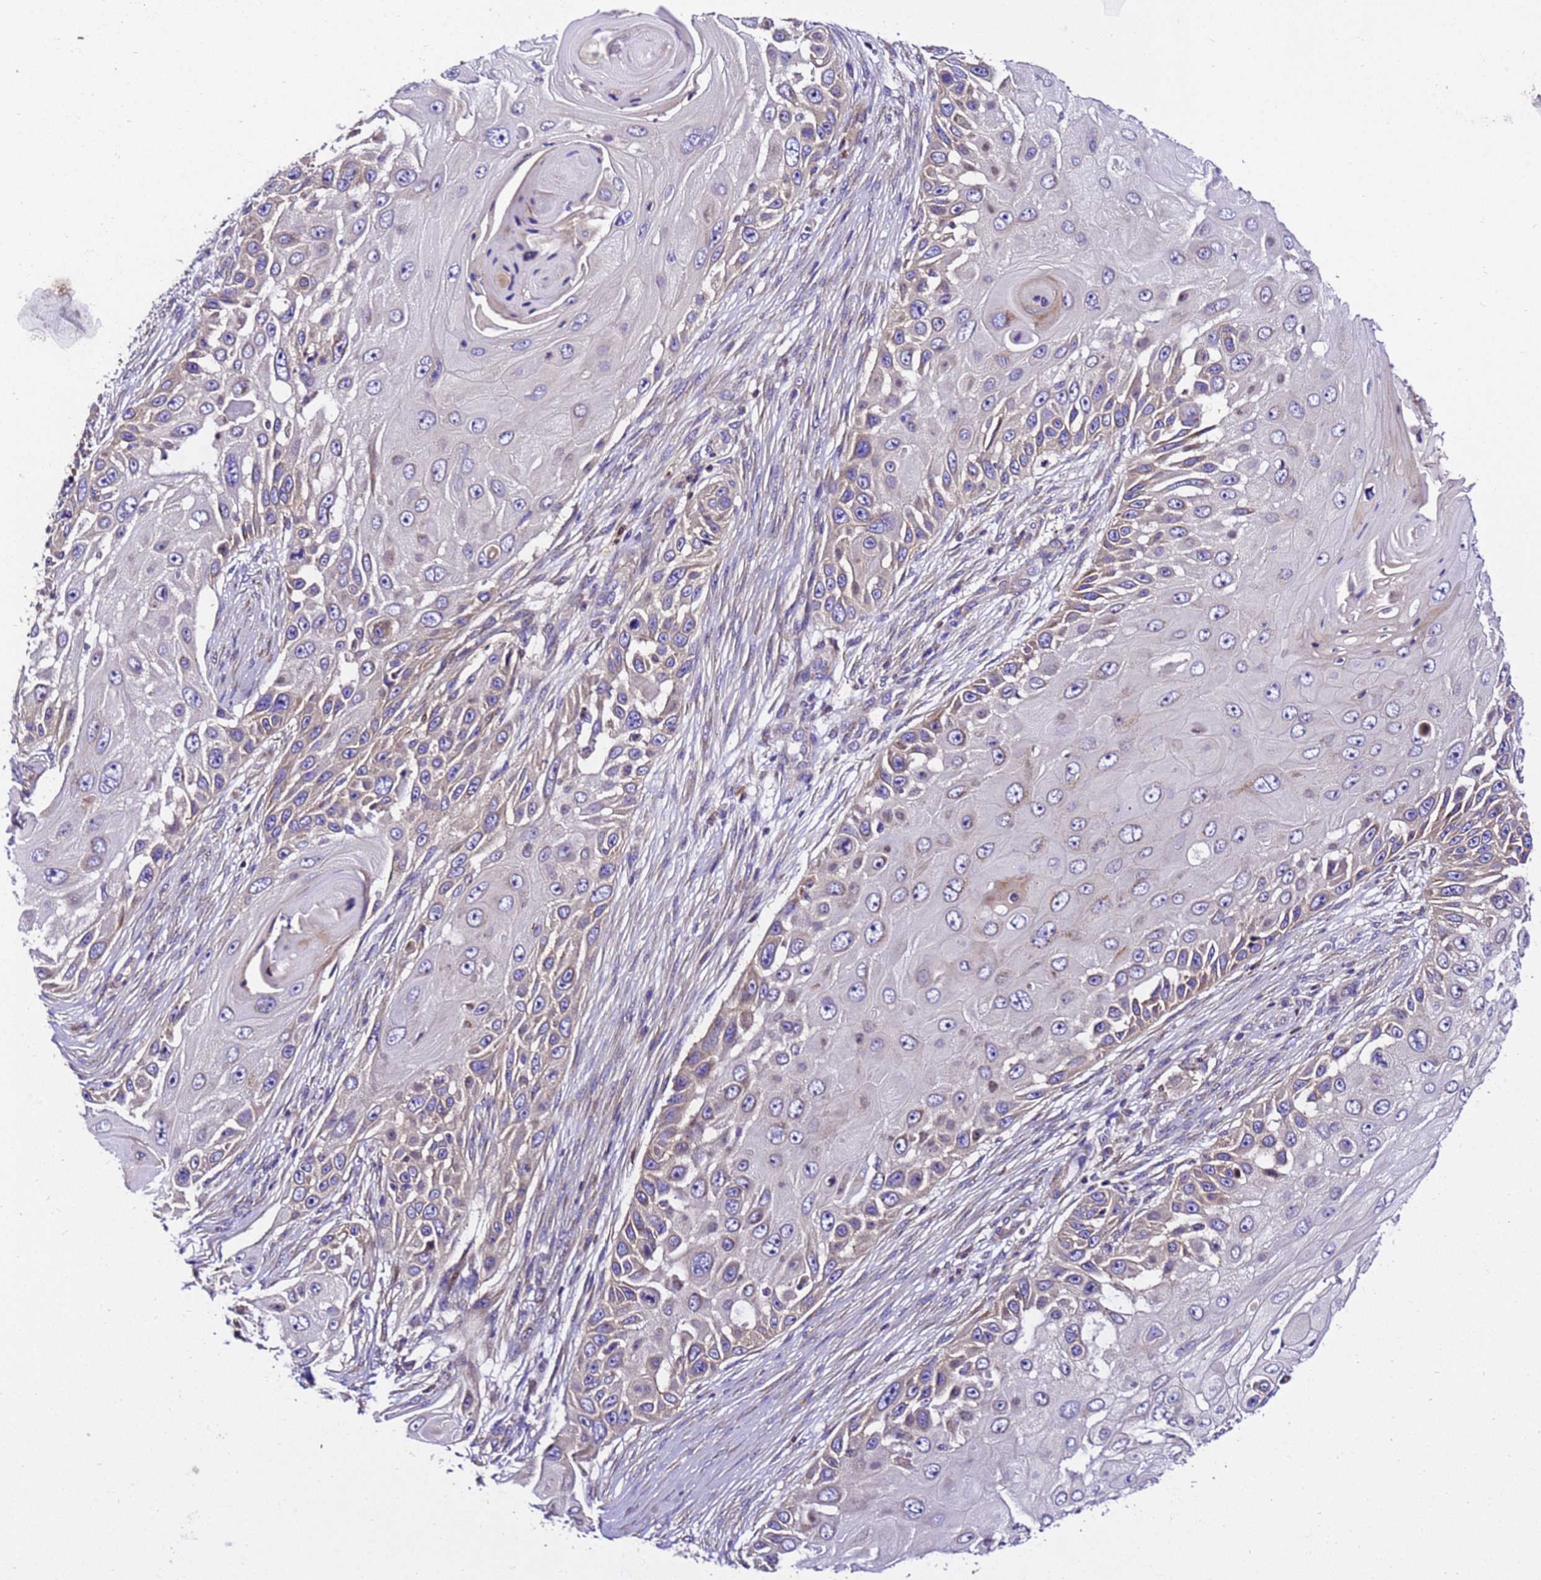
{"staining": {"intensity": "weak", "quantity": "<25%", "location": "cytoplasmic/membranous"}, "tissue": "skin cancer", "cell_type": "Tumor cells", "image_type": "cancer", "snomed": [{"axis": "morphology", "description": "Squamous cell carcinoma, NOS"}, {"axis": "topography", "description": "Skin"}], "caption": "Tumor cells are negative for brown protein staining in squamous cell carcinoma (skin).", "gene": "ZNF417", "patient": {"sex": "female", "age": 44}}